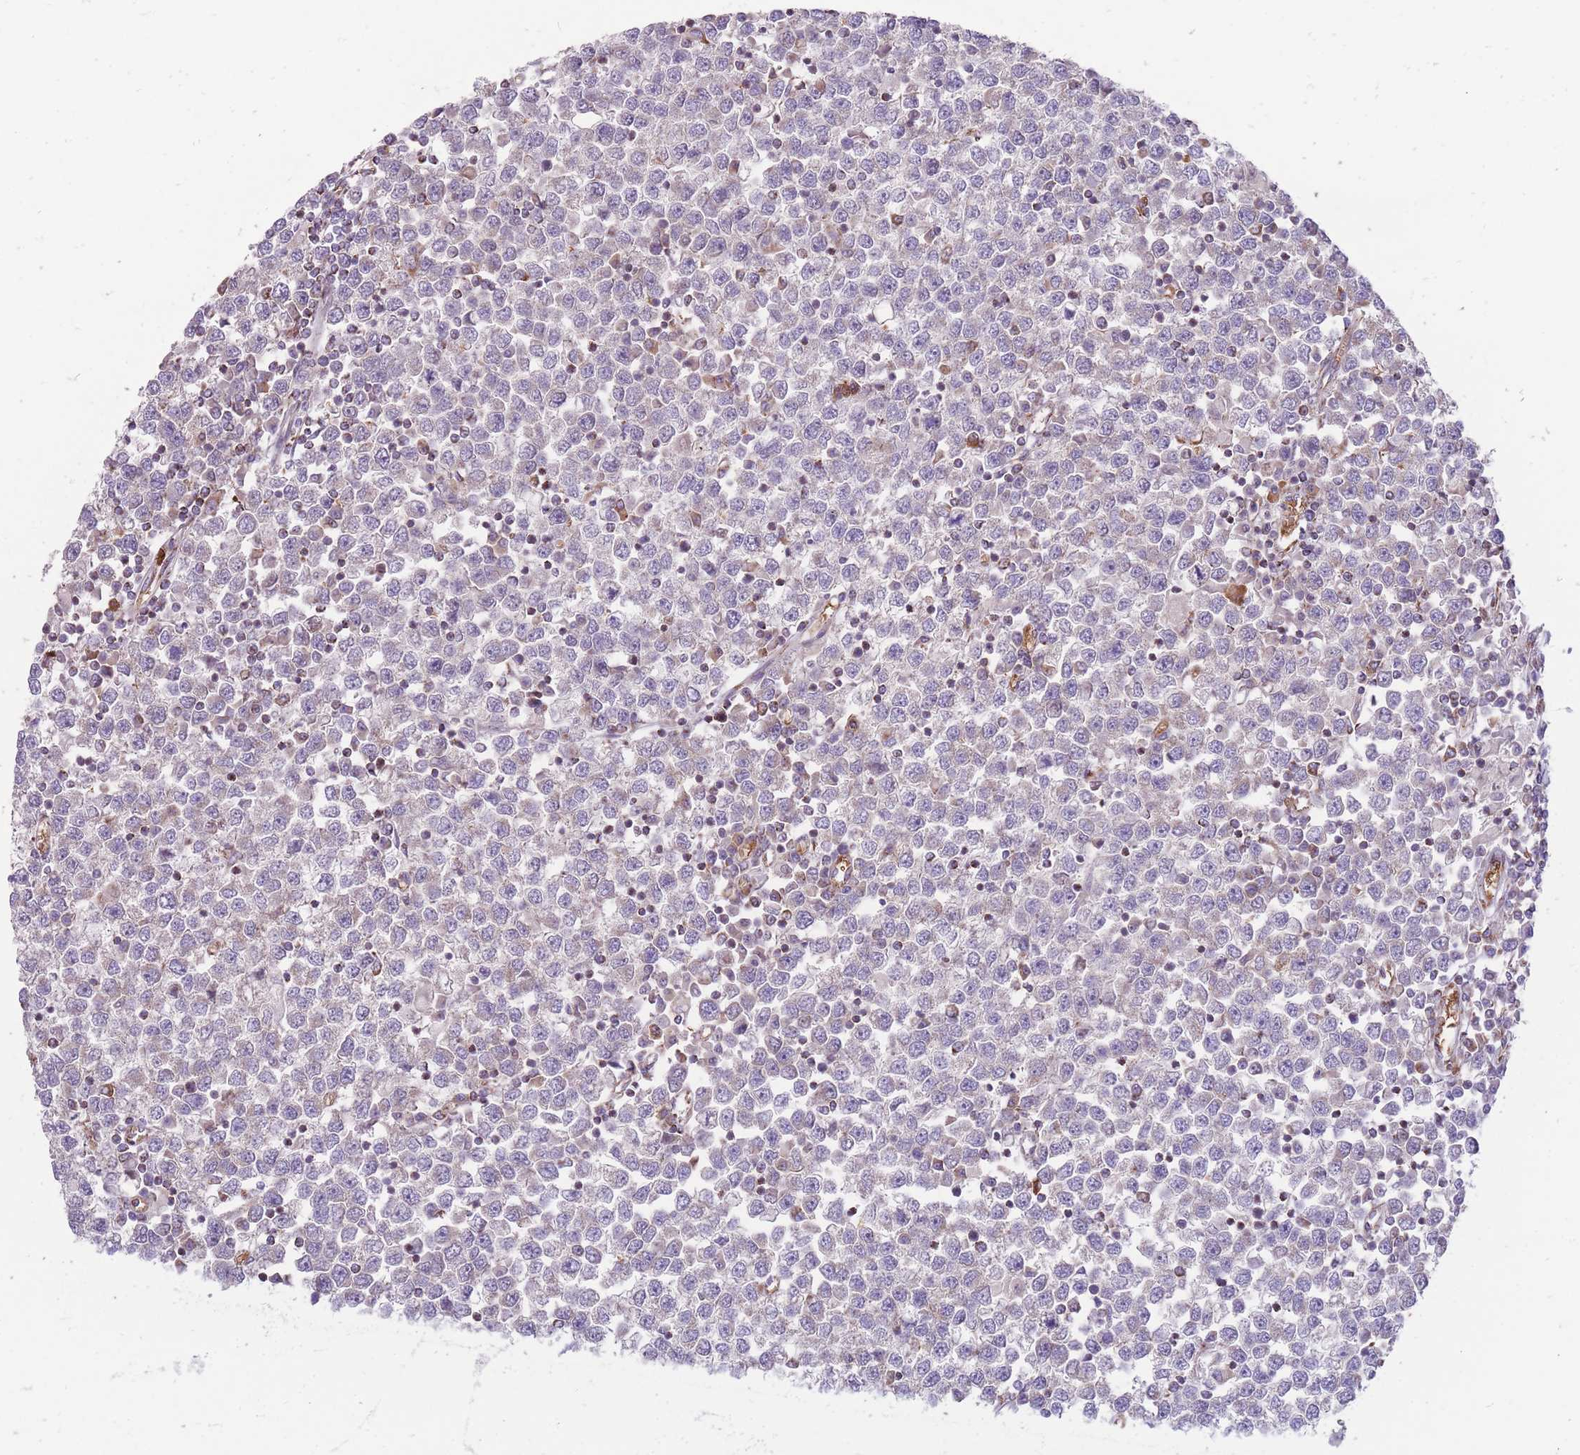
{"staining": {"intensity": "negative", "quantity": "none", "location": "none"}, "tissue": "testis cancer", "cell_type": "Tumor cells", "image_type": "cancer", "snomed": [{"axis": "morphology", "description": "Carcinoma, Embryonal, NOS"}, {"axis": "topography", "description": "Testis"}], "caption": "This is an IHC micrograph of human testis cancer. There is no staining in tumor cells.", "gene": "ANKRD10", "patient": {"sex": "male", "age": 45}}